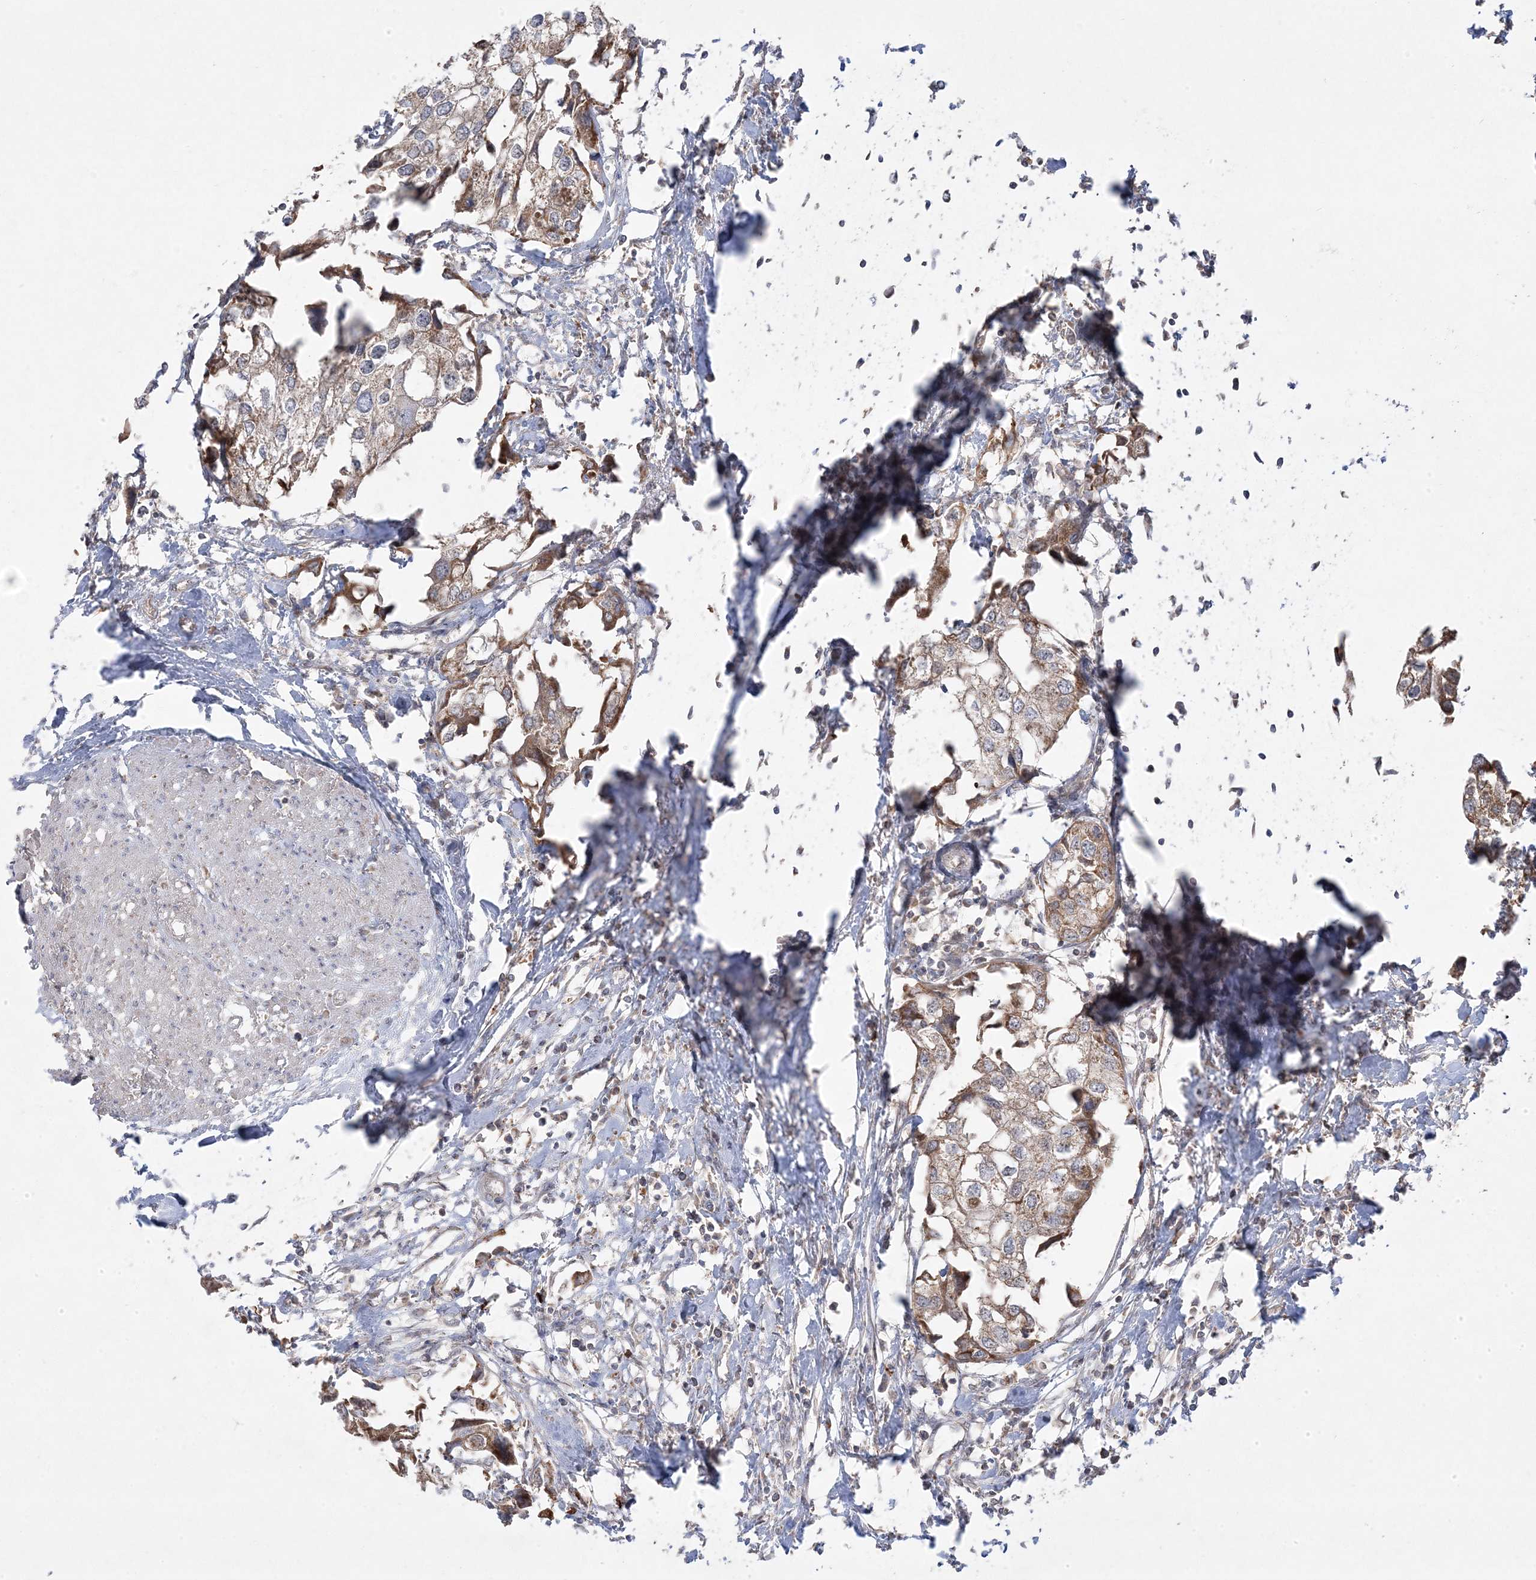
{"staining": {"intensity": "moderate", "quantity": ">75%", "location": "cytoplasmic/membranous"}, "tissue": "urothelial cancer", "cell_type": "Tumor cells", "image_type": "cancer", "snomed": [{"axis": "morphology", "description": "Urothelial carcinoma, High grade"}, {"axis": "topography", "description": "Urinary bladder"}], "caption": "Urothelial cancer stained with a brown dye reveals moderate cytoplasmic/membranous positive staining in about >75% of tumor cells.", "gene": "CLUAP1", "patient": {"sex": "male", "age": 64}}